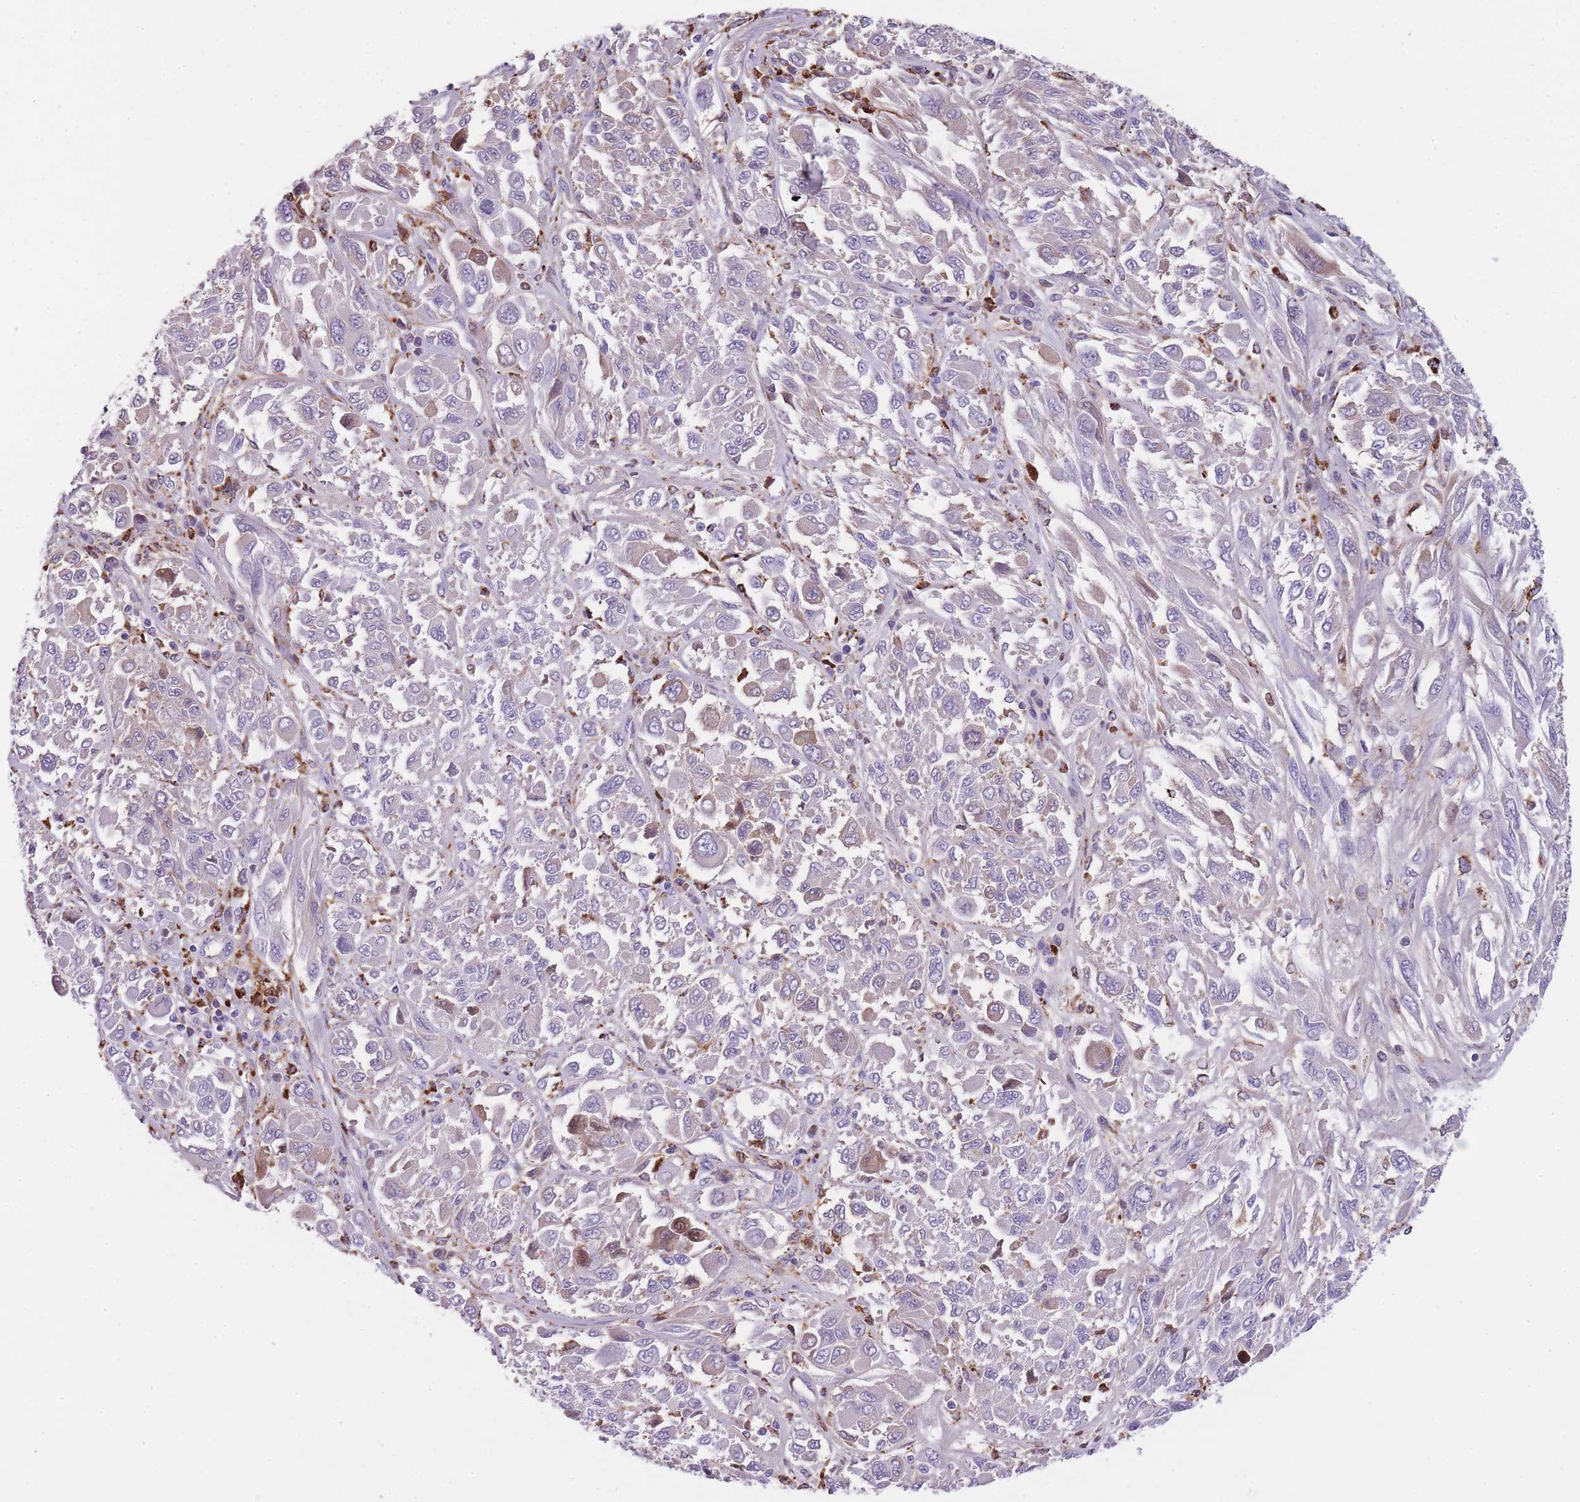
{"staining": {"intensity": "weak", "quantity": "25%-75%", "location": "cytoplasmic/membranous"}, "tissue": "melanoma", "cell_type": "Tumor cells", "image_type": "cancer", "snomed": [{"axis": "morphology", "description": "Malignant melanoma, NOS"}, {"axis": "topography", "description": "Skin"}], "caption": "High-magnification brightfield microscopy of malignant melanoma stained with DAB (brown) and counterstained with hematoxylin (blue). tumor cells exhibit weak cytoplasmic/membranous expression is present in about25%-75% of cells. (IHC, brightfield microscopy, high magnification).", "gene": "GNAT1", "patient": {"sex": "female", "age": 91}}